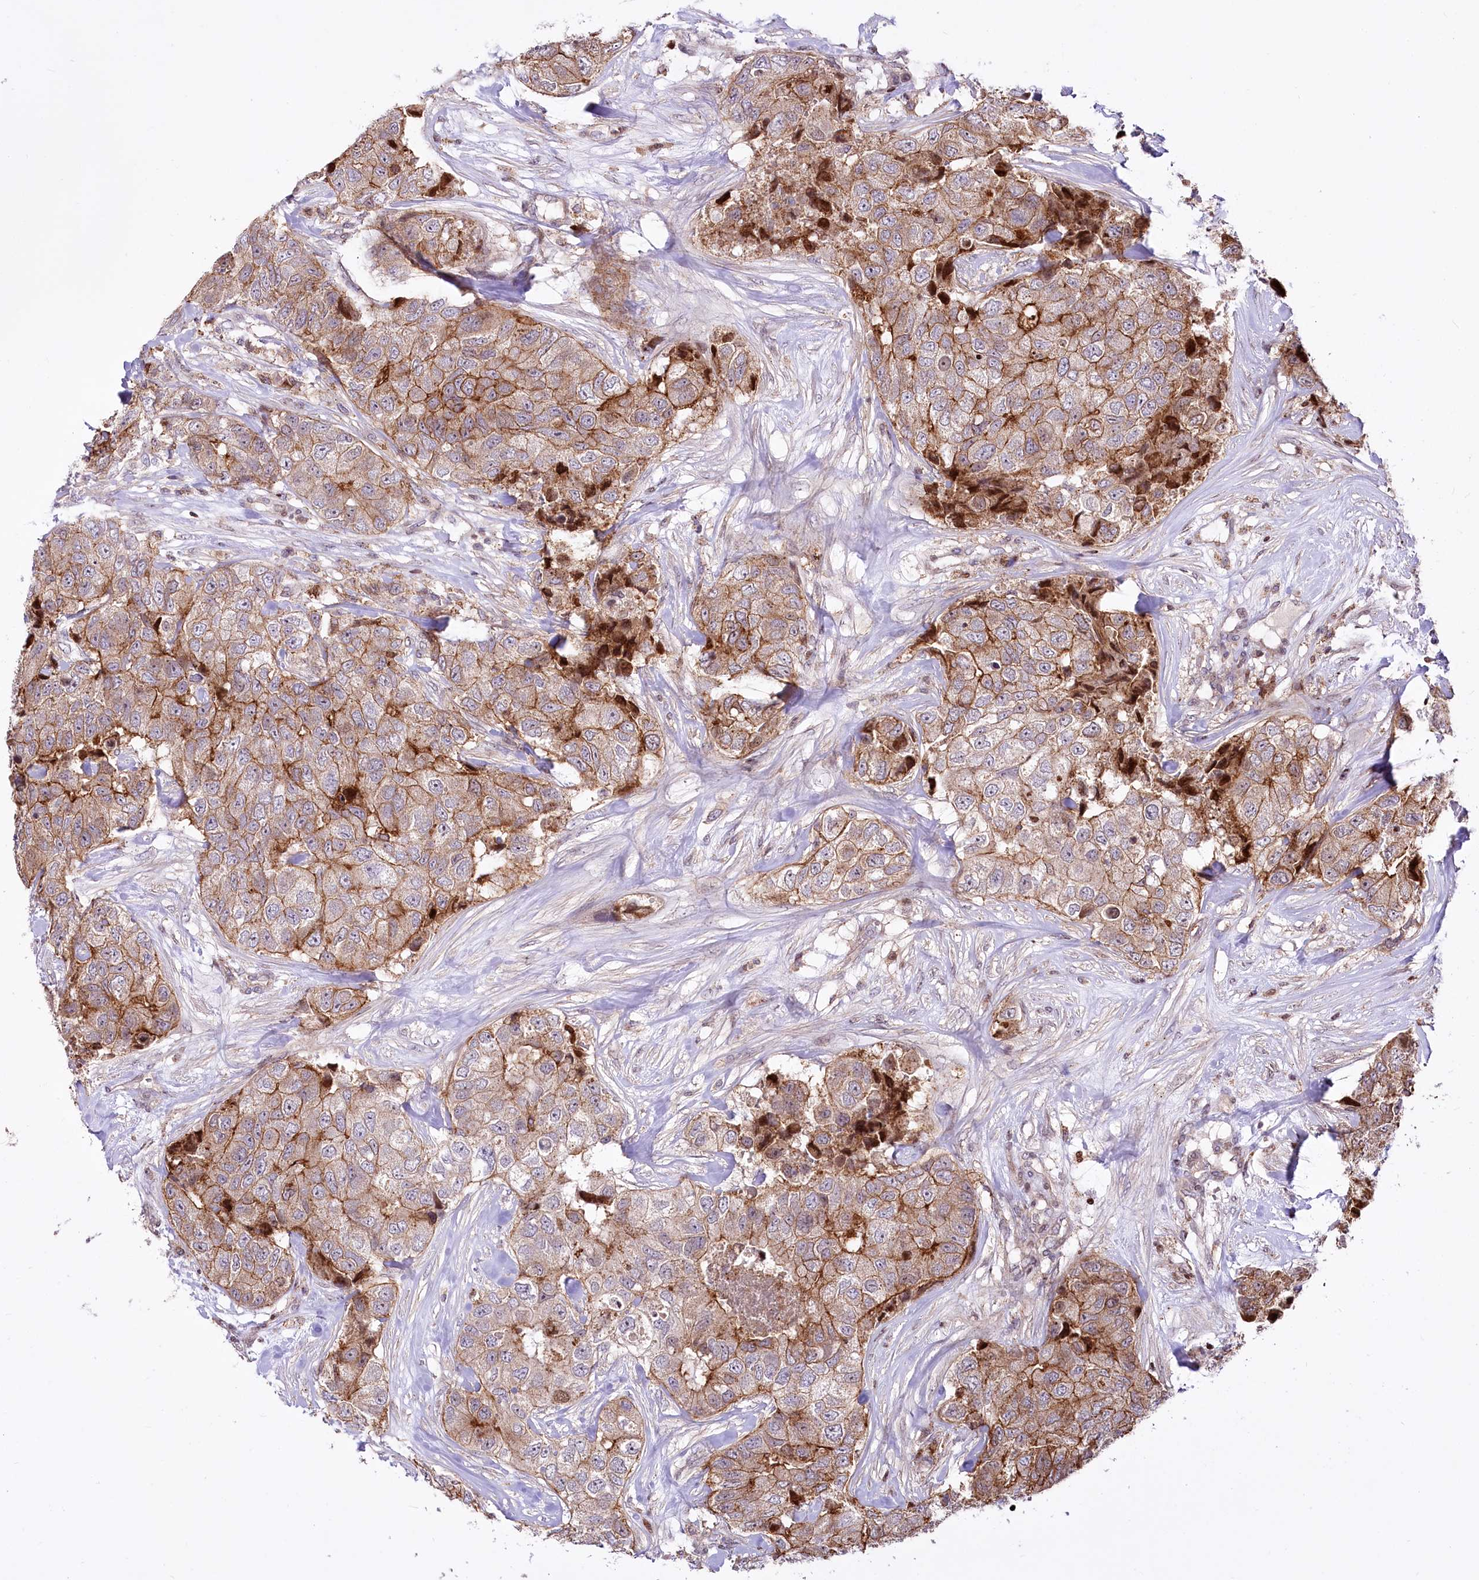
{"staining": {"intensity": "moderate", "quantity": ">75%", "location": "cytoplasmic/membranous"}, "tissue": "breast cancer", "cell_type": "Tumor cells", "image_type": "cancer", "snomed": [{"axis": "morphology", "description": "Duct carcinoma"}, {"axis": "topography", "description": "Breast"}], "caption": "DAB immunohistochemical staining of human breast intraductal carcinoma exhibits moderate cytoplasmic/membranous protein positivity in approximately >75% of tumor cells.", "gene": "ZFYVE27", "patient": {"sex": "female", "age": 62}}